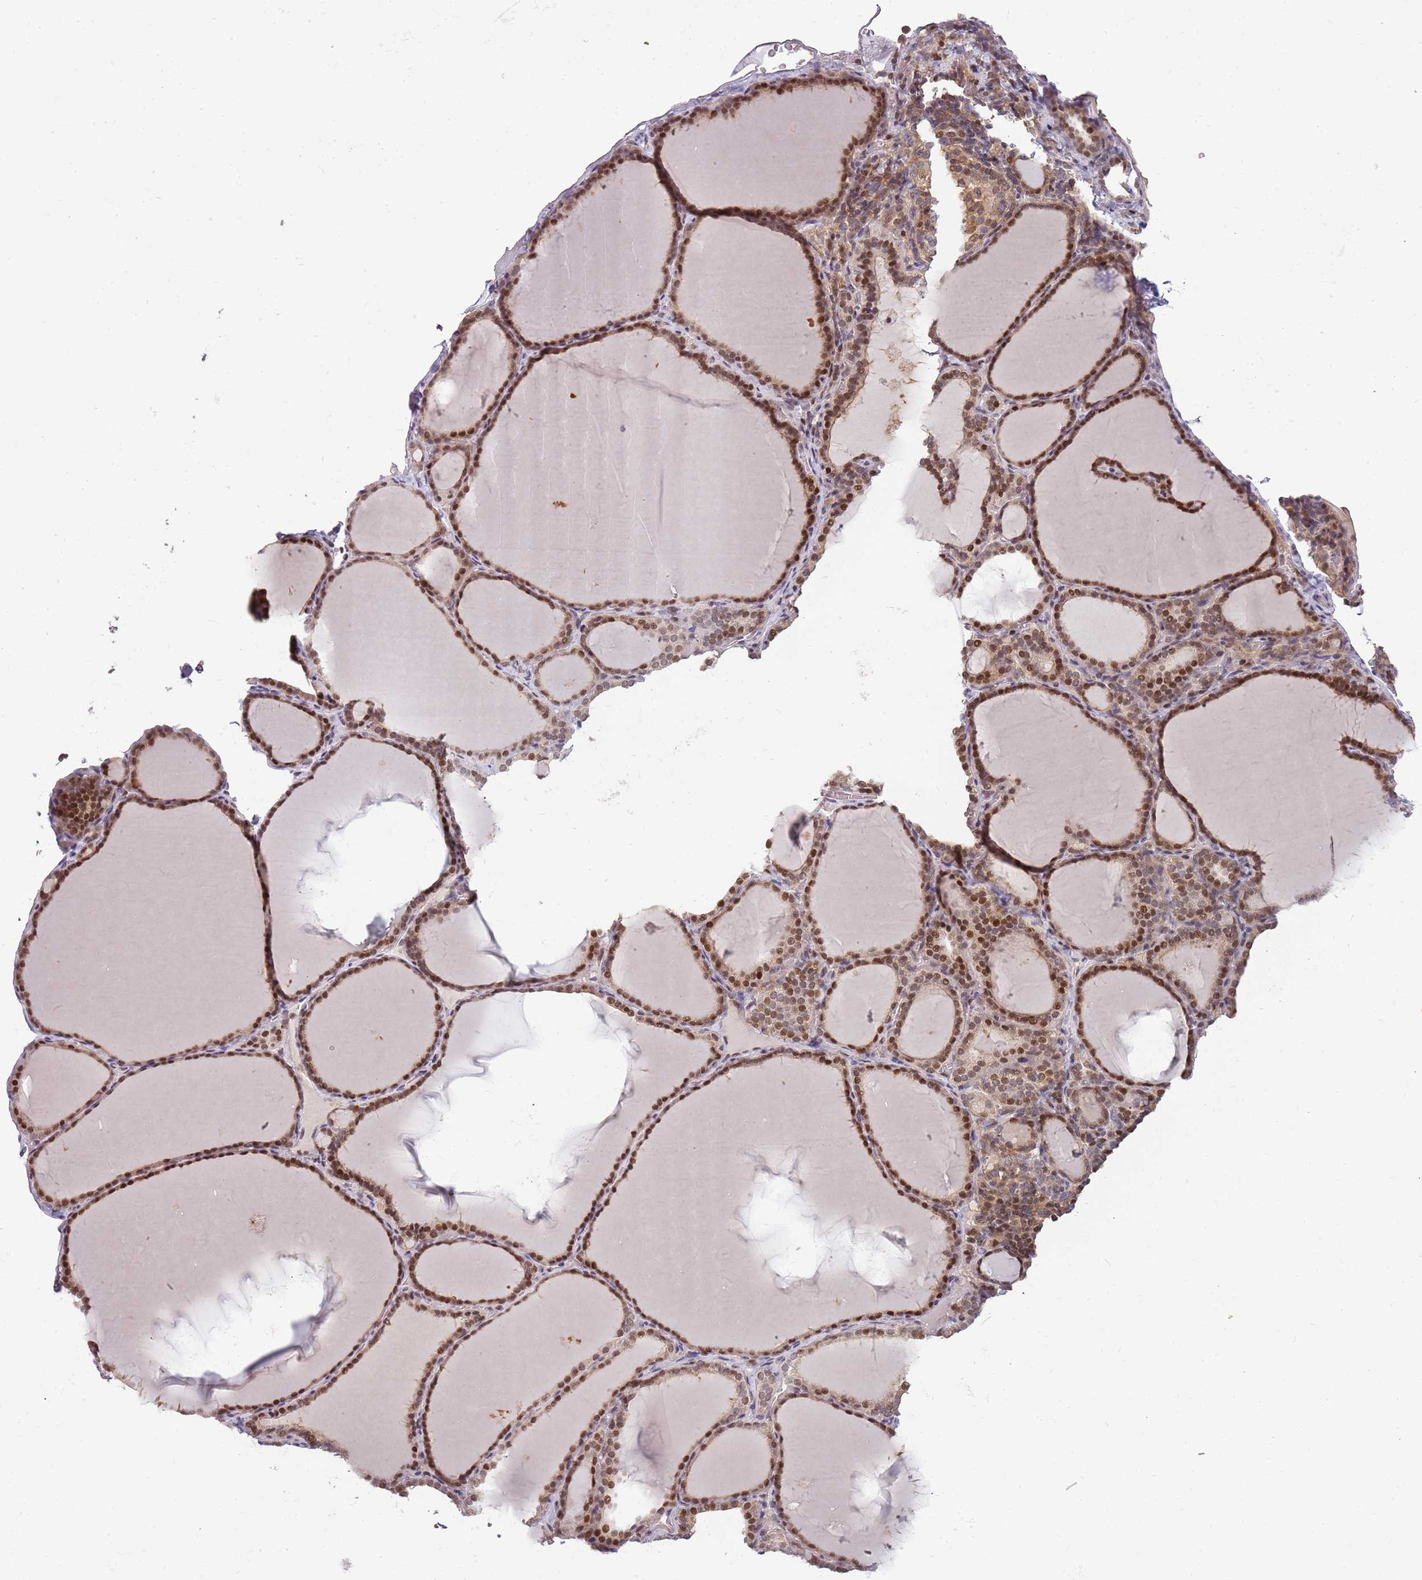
{"staining": {"intensity": "moderate", "quantity": ">75%", "location": "nuclear"}, "tissue": "thyroid gland", "cell_type": "Glandular cells", "image_type": "normal", "snomed": [{"axis": "morphology", "description": "Normal tissue, NOS"}, {"axis": "topography", "description": "Thyroid gland"}], "caption": "A brown stain highlights moderate nuclear expression of a protein in glandular cells of unremarkable human thyroid gland. The staining was performed using DAB to visualize the protein expression in brown, while the nuclei were stained in blue with hematoxylin (Magnification: 20x).", "gene": "GSTO2", "patient": {"sex": "female", "age": 39}}